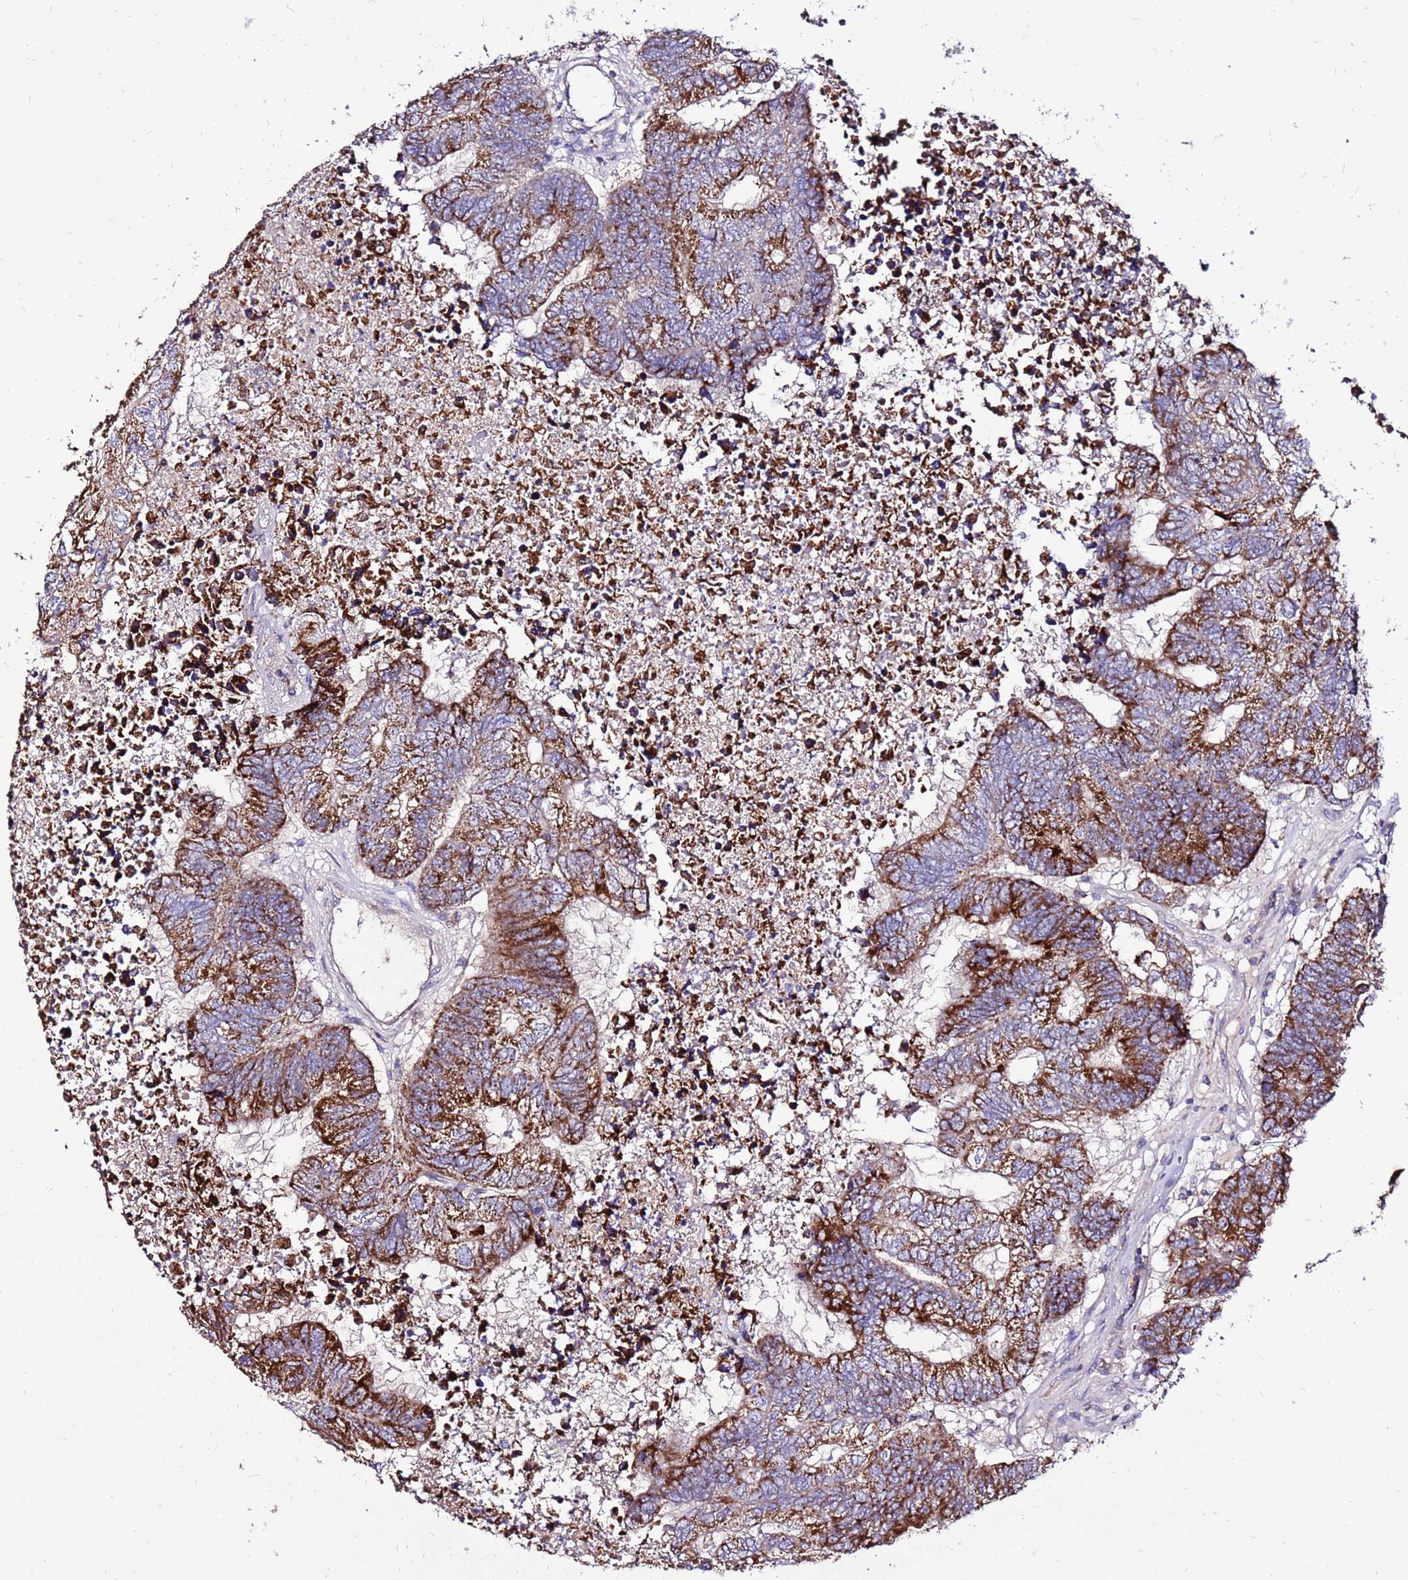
{"staining": {"intensity": "strong", "quantity": "25%-75%", "location": "cytoplasmic/membranous"}, "tissue": "colorectal cancer", "cell_type": "Tumor cells", "image_type": "cancer", "snomed": [{"axis": "morphology", "description": "Adenocarcinoma, NOS"}, {"axis": "topography", "description": "Colon"}], "caption": "Adenocarcinoma (colorectal) tissue demonstrates strong cytoplasmic/membranous expression in approximately 25%-75% of tumor cells", "gene": "SPSB3", "patient": {"sex": "female", "age": 48}}